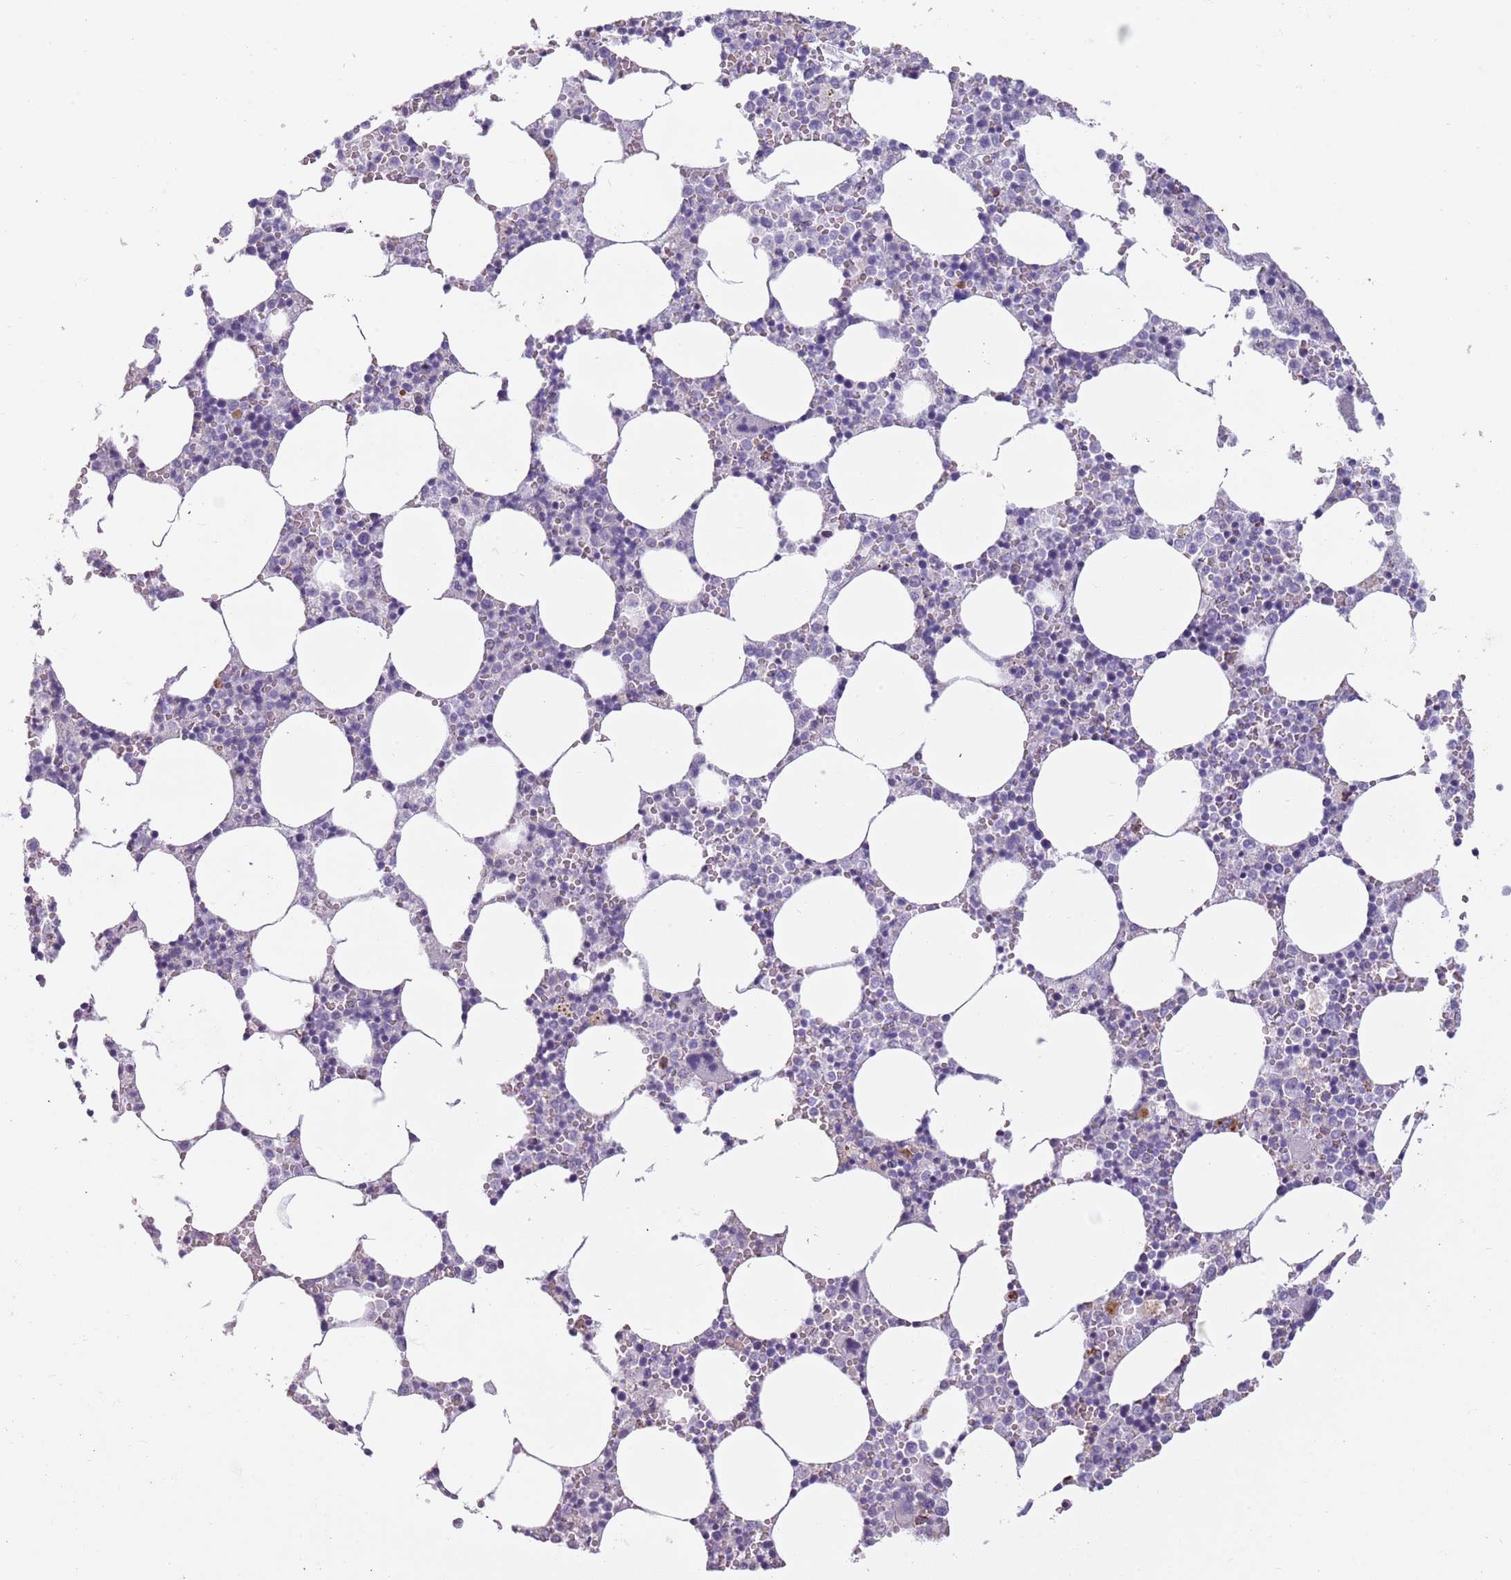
{"staining": {"intensity": "negative", "quantity": "none", "location": "none"}, "tissue": "bone marrow", "cell_type": "Hematopoietic cells", "image_type": "normal", "snomed": [{"axis": "morphology", "description": "Normal tissue, NOS"}, {"axis": "topography", "description": "Bone marrow"}], "caption": "An immunohistochemistry micrograph of normal bone marrow is shown. There is no staining in hematopoietic cells of bone marrow.", "gene": "NWD2", "patient": {"sex": "female", "age": 64}}